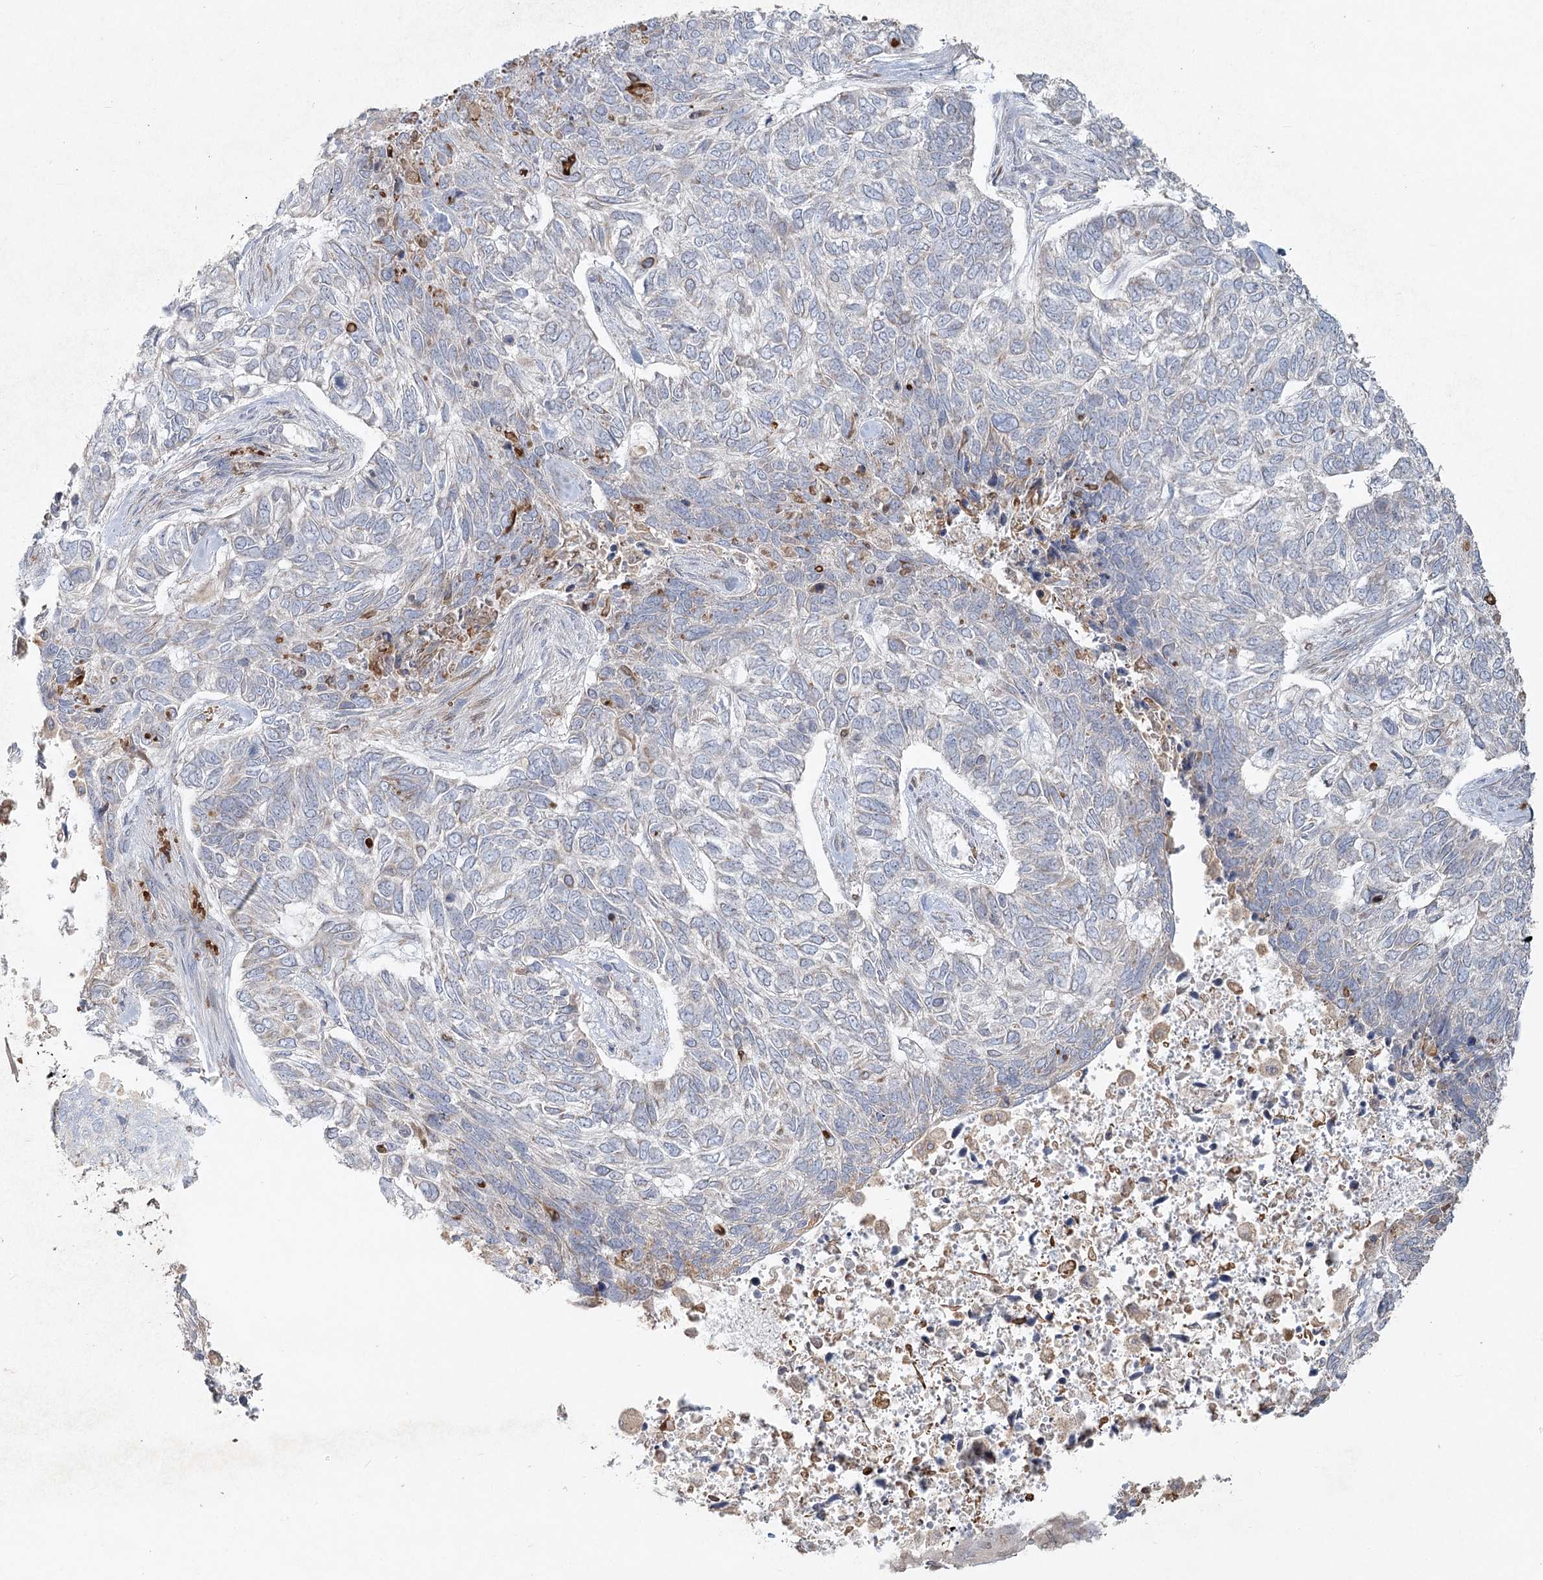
{"staining": {"intensity": "negative", "quantity": "none", "location": "none"}, "tissue": "skin cancer", "cell_type": "Tumor cells", "image_type": "cancer", "snomed": [{"axis": "morphology", "description": "Basal cell carcinoma"}, {"axis": "topography", "description": "Skin"}], "caption": "Photomicrograph shows no protein positivity in tumor cells of basal cell carcinoma (skin) tissue. The staining was performed using DAB (3,3'-diaminobenzidine) to visualize the protein expression in brown, while the nuclei were stained in blue with hematoxylin (Magnification: 20x).", "gene": "LRP2BP", "patient": {"sex": "female", "age": 65}}